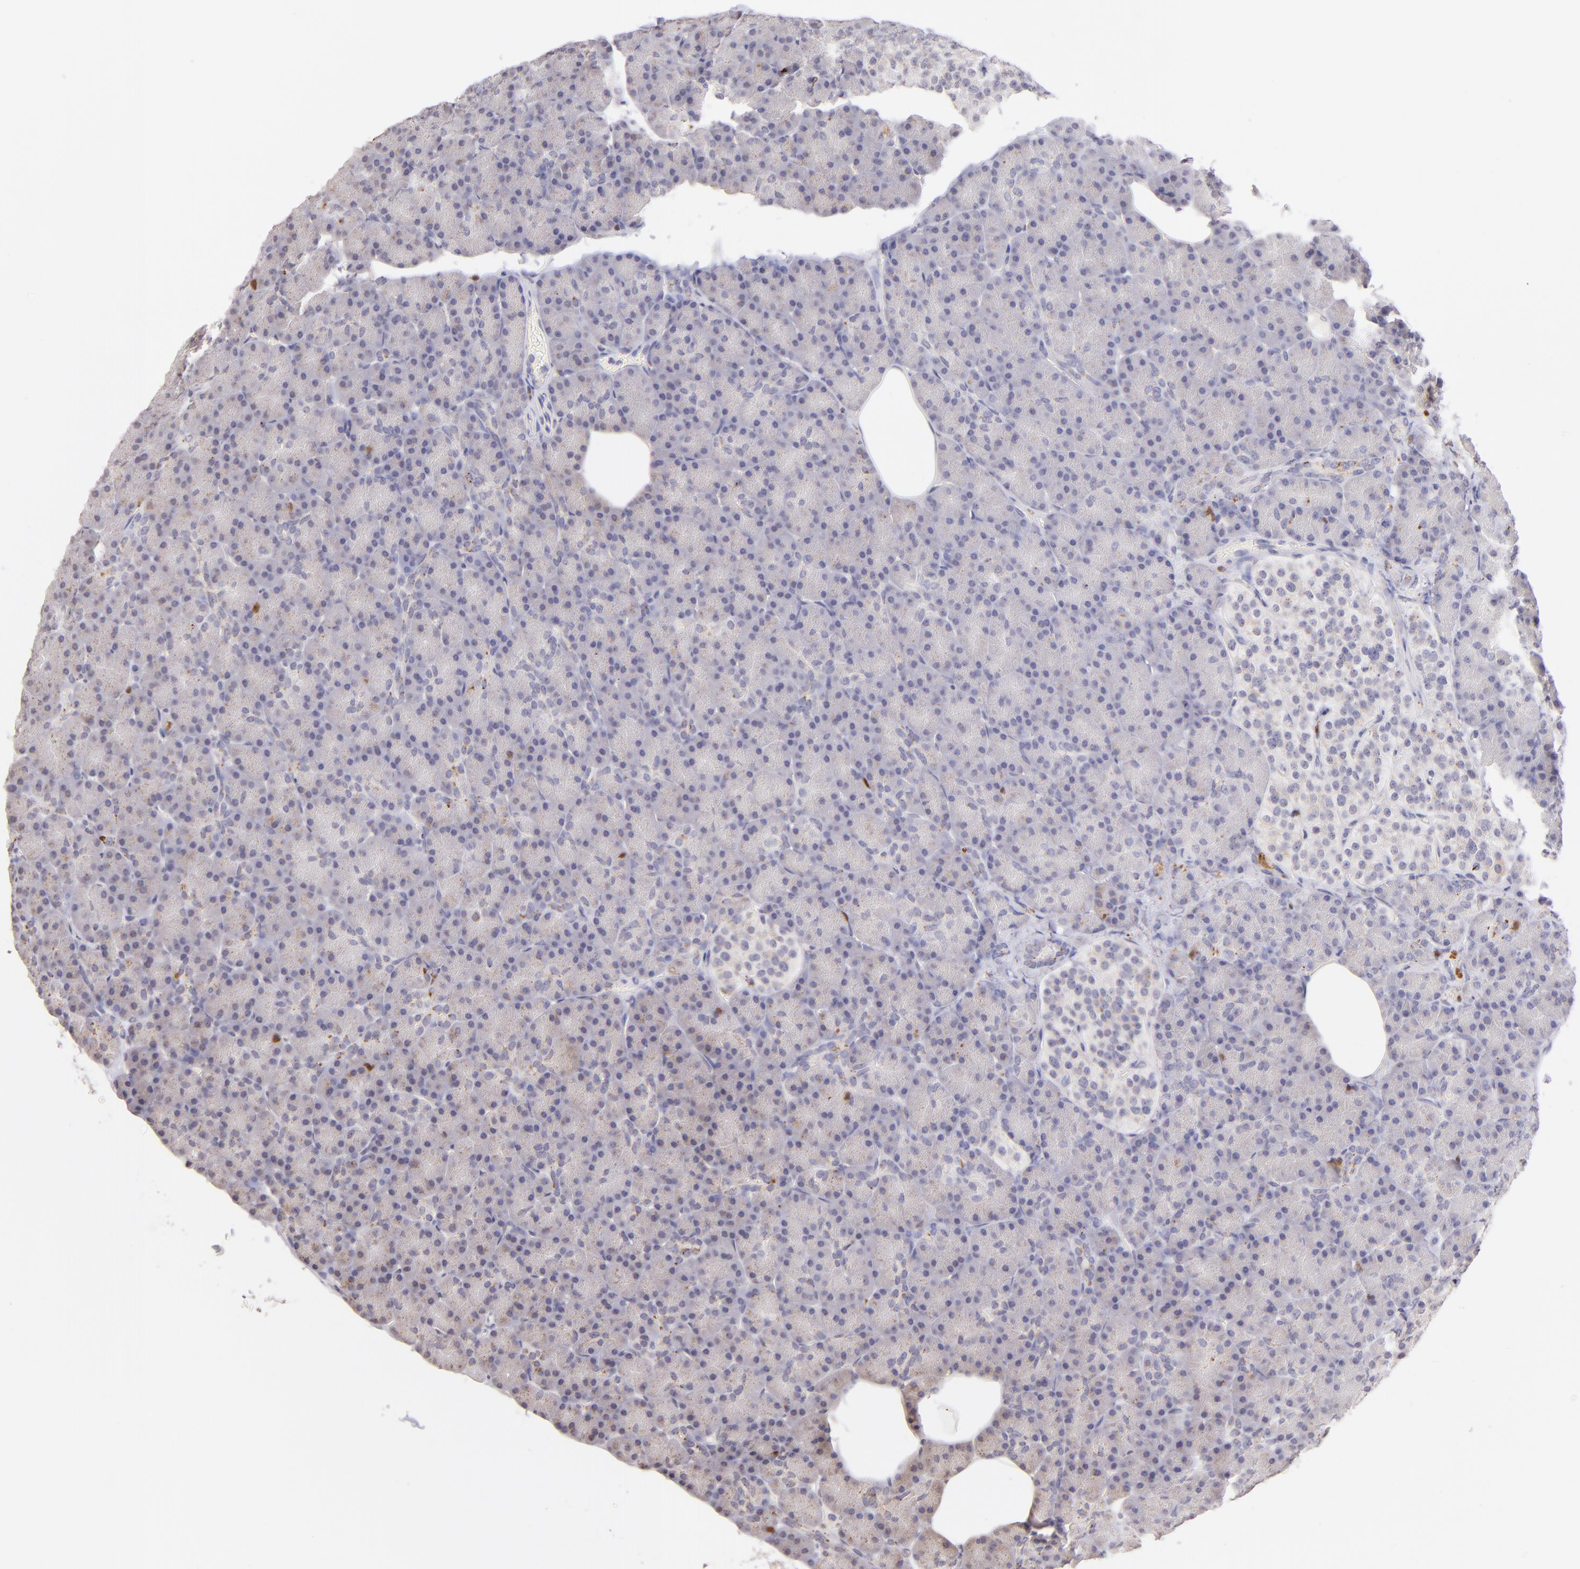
{"staining": {"intensity": "negative", "quantity": "none", "location": "none"}, "tissue": "pancreas", "cell_type": "Exocrine glandular cells", "image_type": "normal", "snomed": [{"axis": "morphology", "description": "Normal tissue, NOS"}, {"axis": "topography", "description": "Pancreas"}], "caption": "Immunohistochemistry micrograph of benign pancreas: human pancreas stained with DAB displays no significant protein expression in exocrine glandular cells. The staining was performed using DAB to visualize the protein expression in brown, while the nuclei were stained in blue with hematoxylin (Magnification: 20x).", "gene": "ZAP70", "patient": {"sex": "female", "age": 43}}